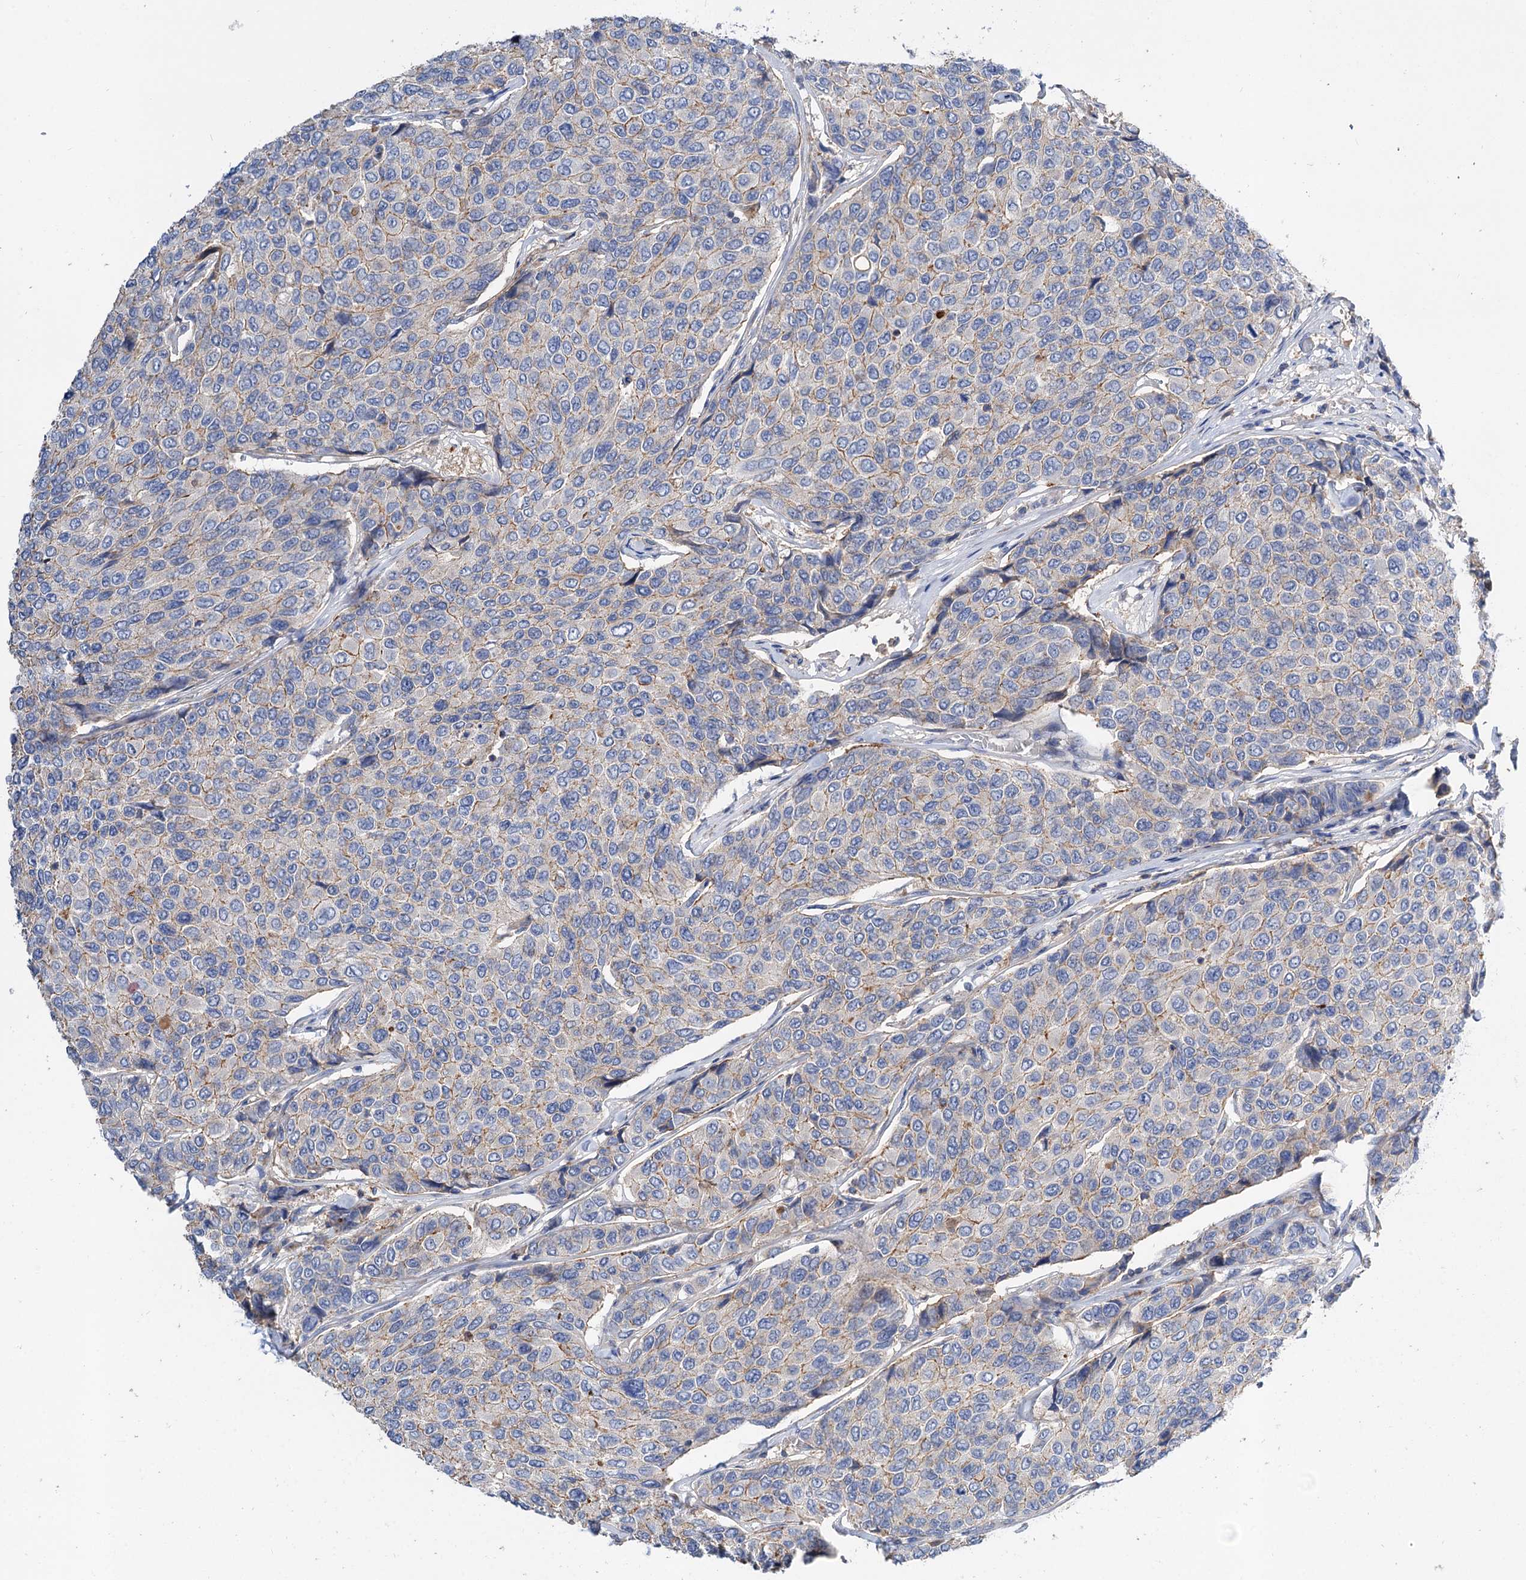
{"staining": {"intensity": "weak", "quantity": "<25%", "location": "cytoplasmic/membranous"}, "tissue": "breast cancer", "cell_type": "Tumor cells", "image_type": "cancer", "snomed": [{"axis": "morphology", "description": "Duct carcinoma"}, {"axis": "topography", "description": "Breast"}], "caption": "A photomicrograph of breast cancer (intraductal carcinoma) stained for a protein displays no brown staining in tumor cells.", "gene": "NUDCD2", "patient": {"sex": "female", "age": 55}}